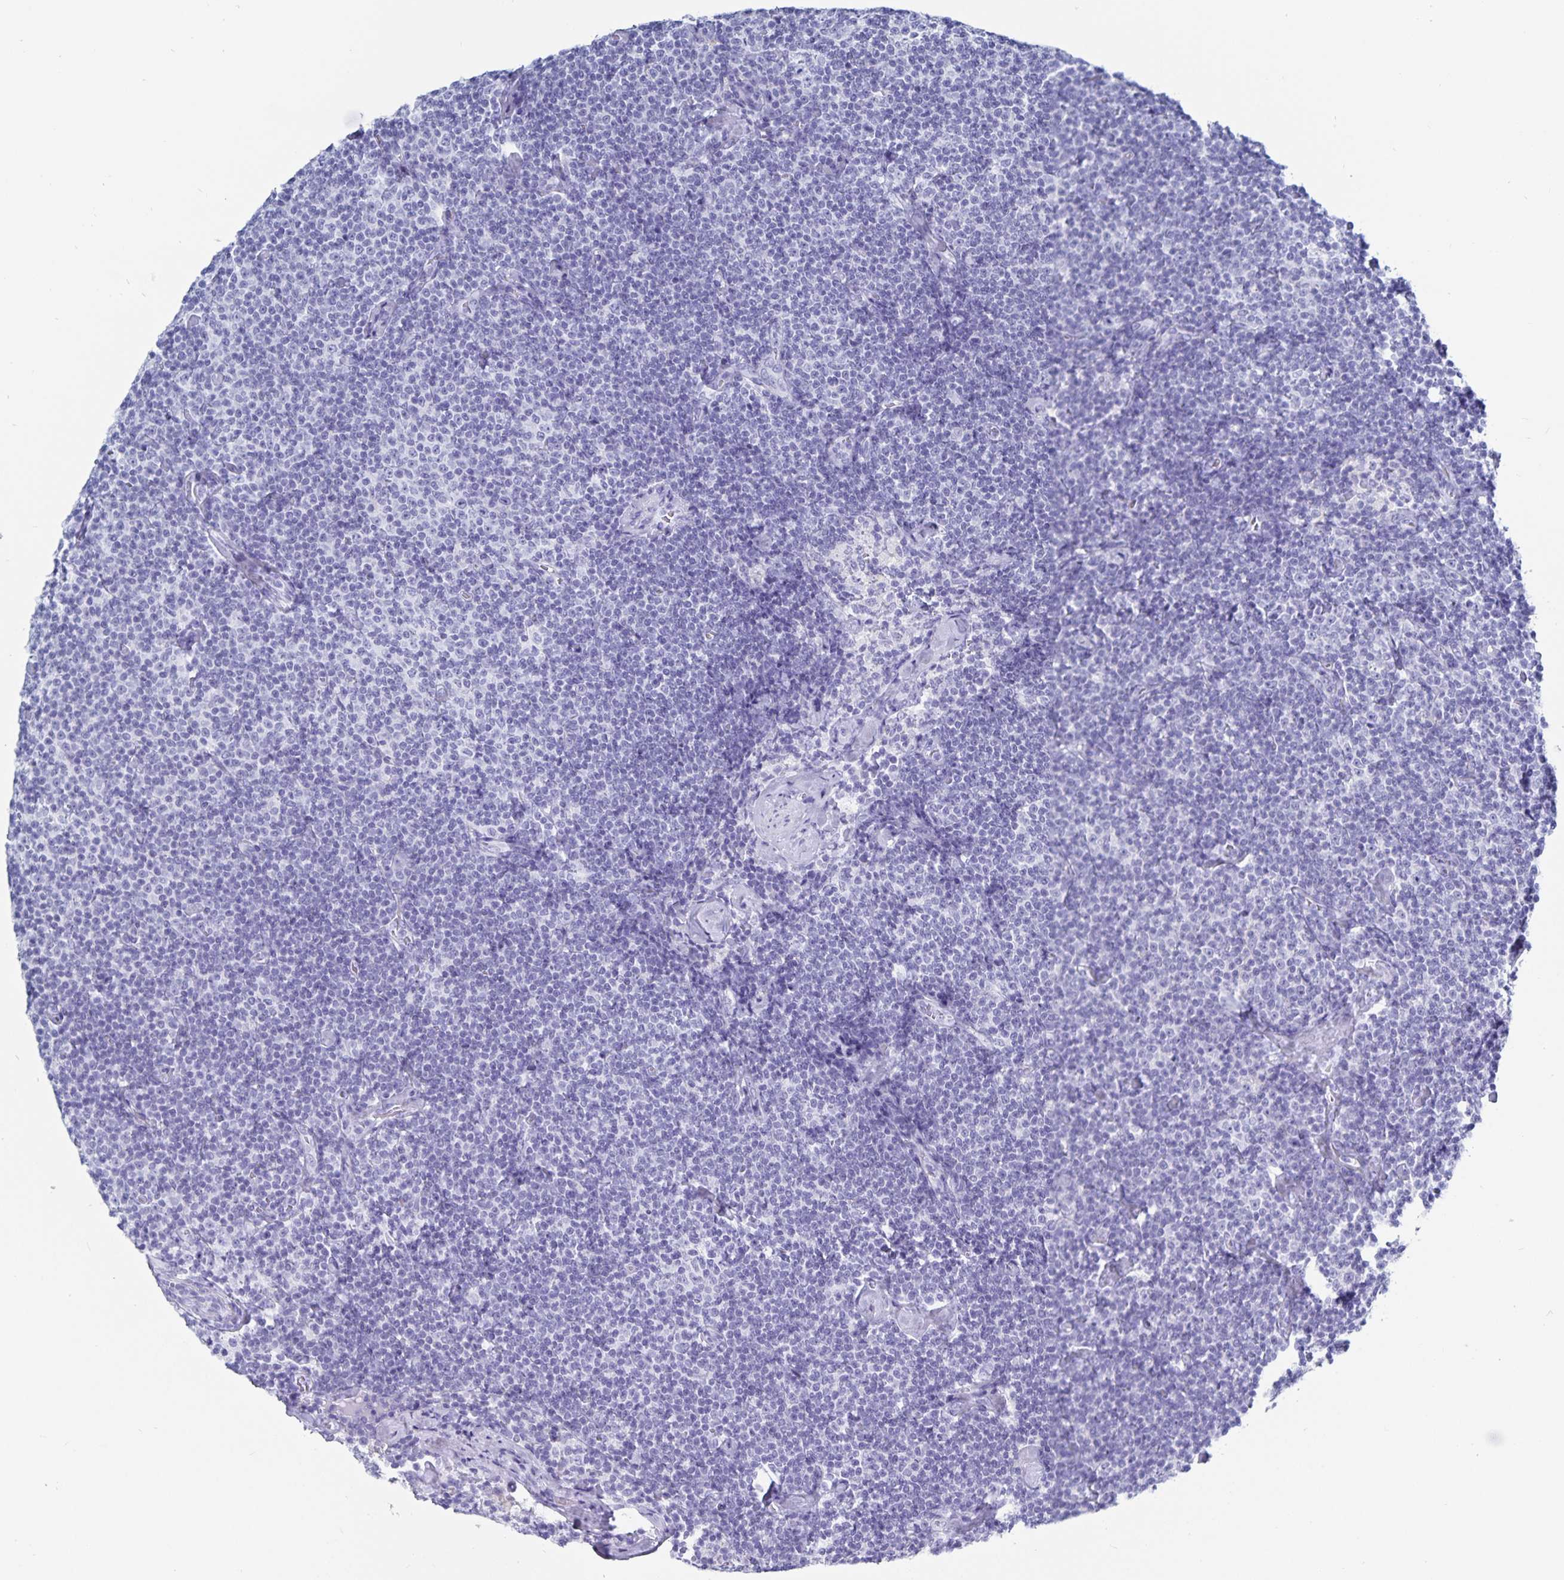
{"staining": {"intensity": "negative", "quantity": "none", "location": "none"}, "tissue": "lymphoma", "cell_type": "Tumor cells", "image_type": "cancer", "snomed": [{"axis": "morphology", "description": "Malignant lymphoma, non-Hodgkin's type, Low grade"}, {"axis": "topography", "description": "Lymph node"}], "caption": "Immunohistochemistry (IHC) micrograph of neoplastic tissue: lymphoma stained with DAB (3,3'-diaminobenzidine) displays no significant protein expression in tumor cells.", "gene": "C19orf73", "patient": {"sex": "male", "age": 81}}